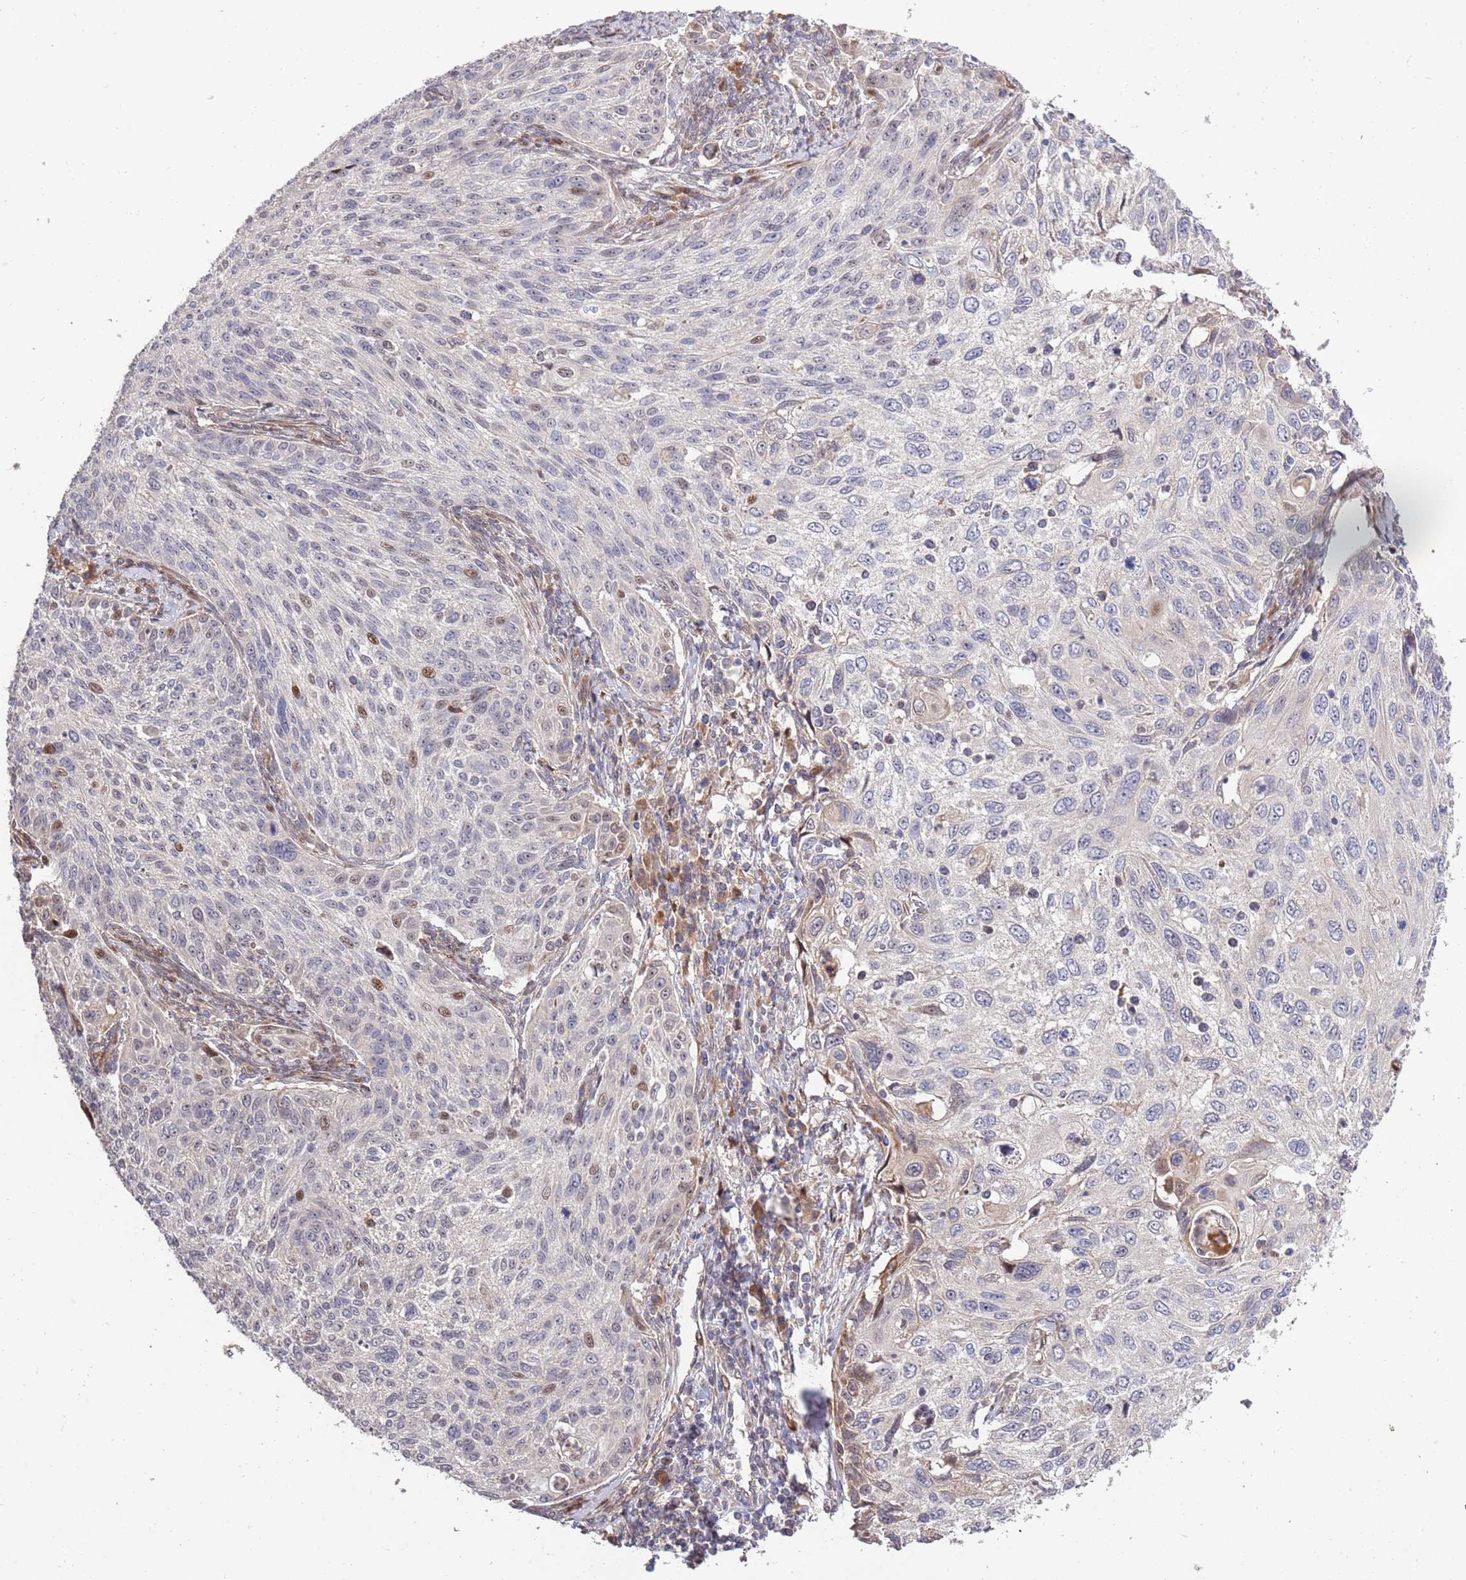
{"staining": {"intensity": "moderate", "quantity": "<25%", "location": "nuclear"}, "tissue": "cervical cancer", "cell_type": "Tumor cells", "image_type": "cancer", "snomed": [{"axis": "morphology", "description": "Squamous cell carcinoma, NOS"}, {"axis": "topography", "description": "Cervix"}], "caption": "Protein analysis of cervical squamous cell carcinoma tissue exhibits moderate nuclear staining in approximately <25% of tumor cells.", "gene": "SYNDIG1L", "patient": {"sex": "female", "age": 70}}